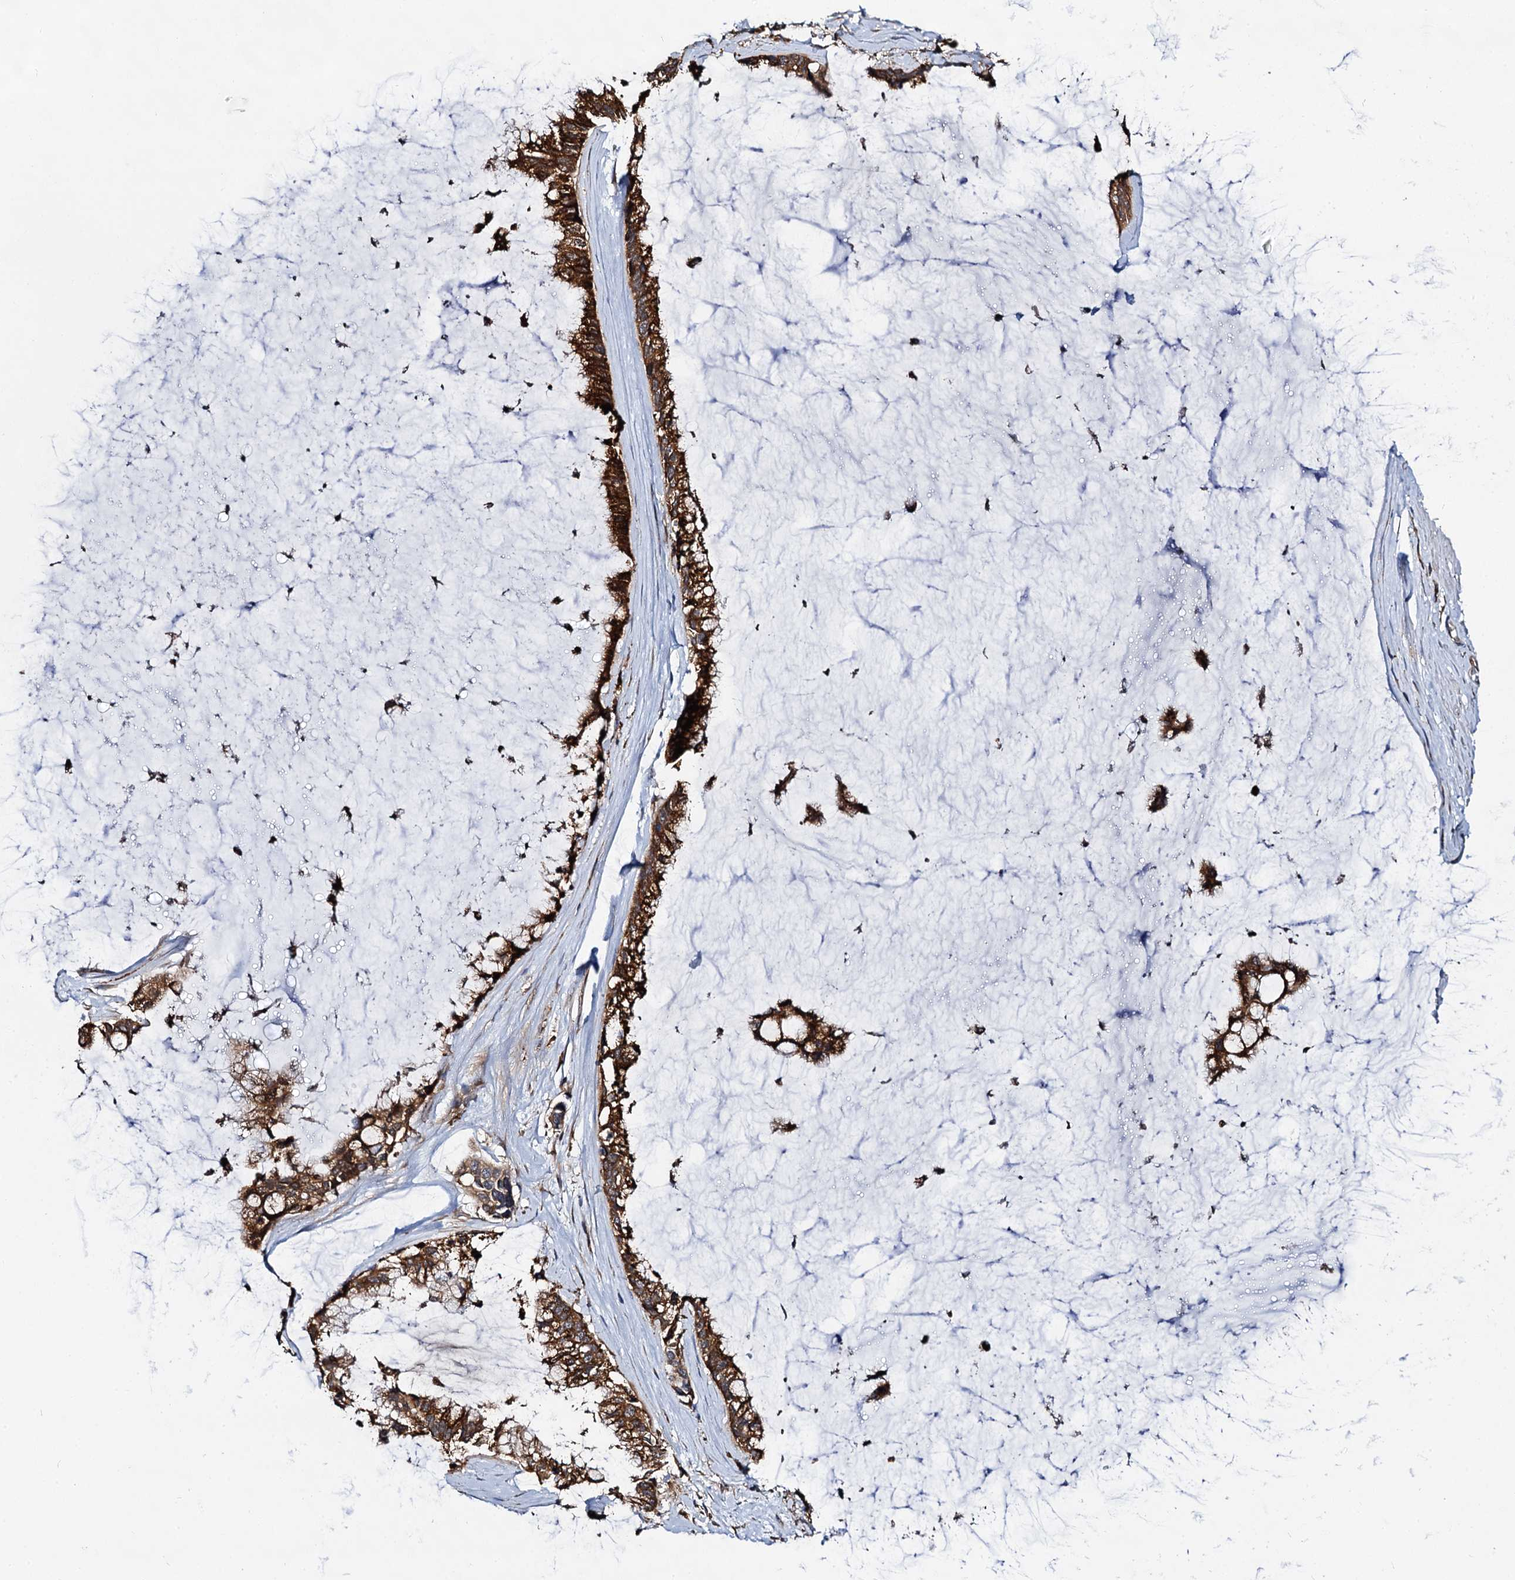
{"staining": {"intensity": "strong", "quantity": ">75%", "location": "cytoplasmic/membranous"}, "tissue": "ovarian cancer", "cell_type": "Tumor cells", "image_type": "cancer", "snomed": [{"axis": "morphology", "description": "Cystadenocarcinoma, mucinous, NOS"}, {"axis": "topography", "description": "Ovary"}], "caption": "DAB (3,3'-diaminobenzidine) immunohistochemical staining of ovarian cancer shows strong cytoplasmic/membranous protein positivity in about >75% of tumor cells.", "gene": "UFM1", "patient": {"sex": "female", "age": 39}}